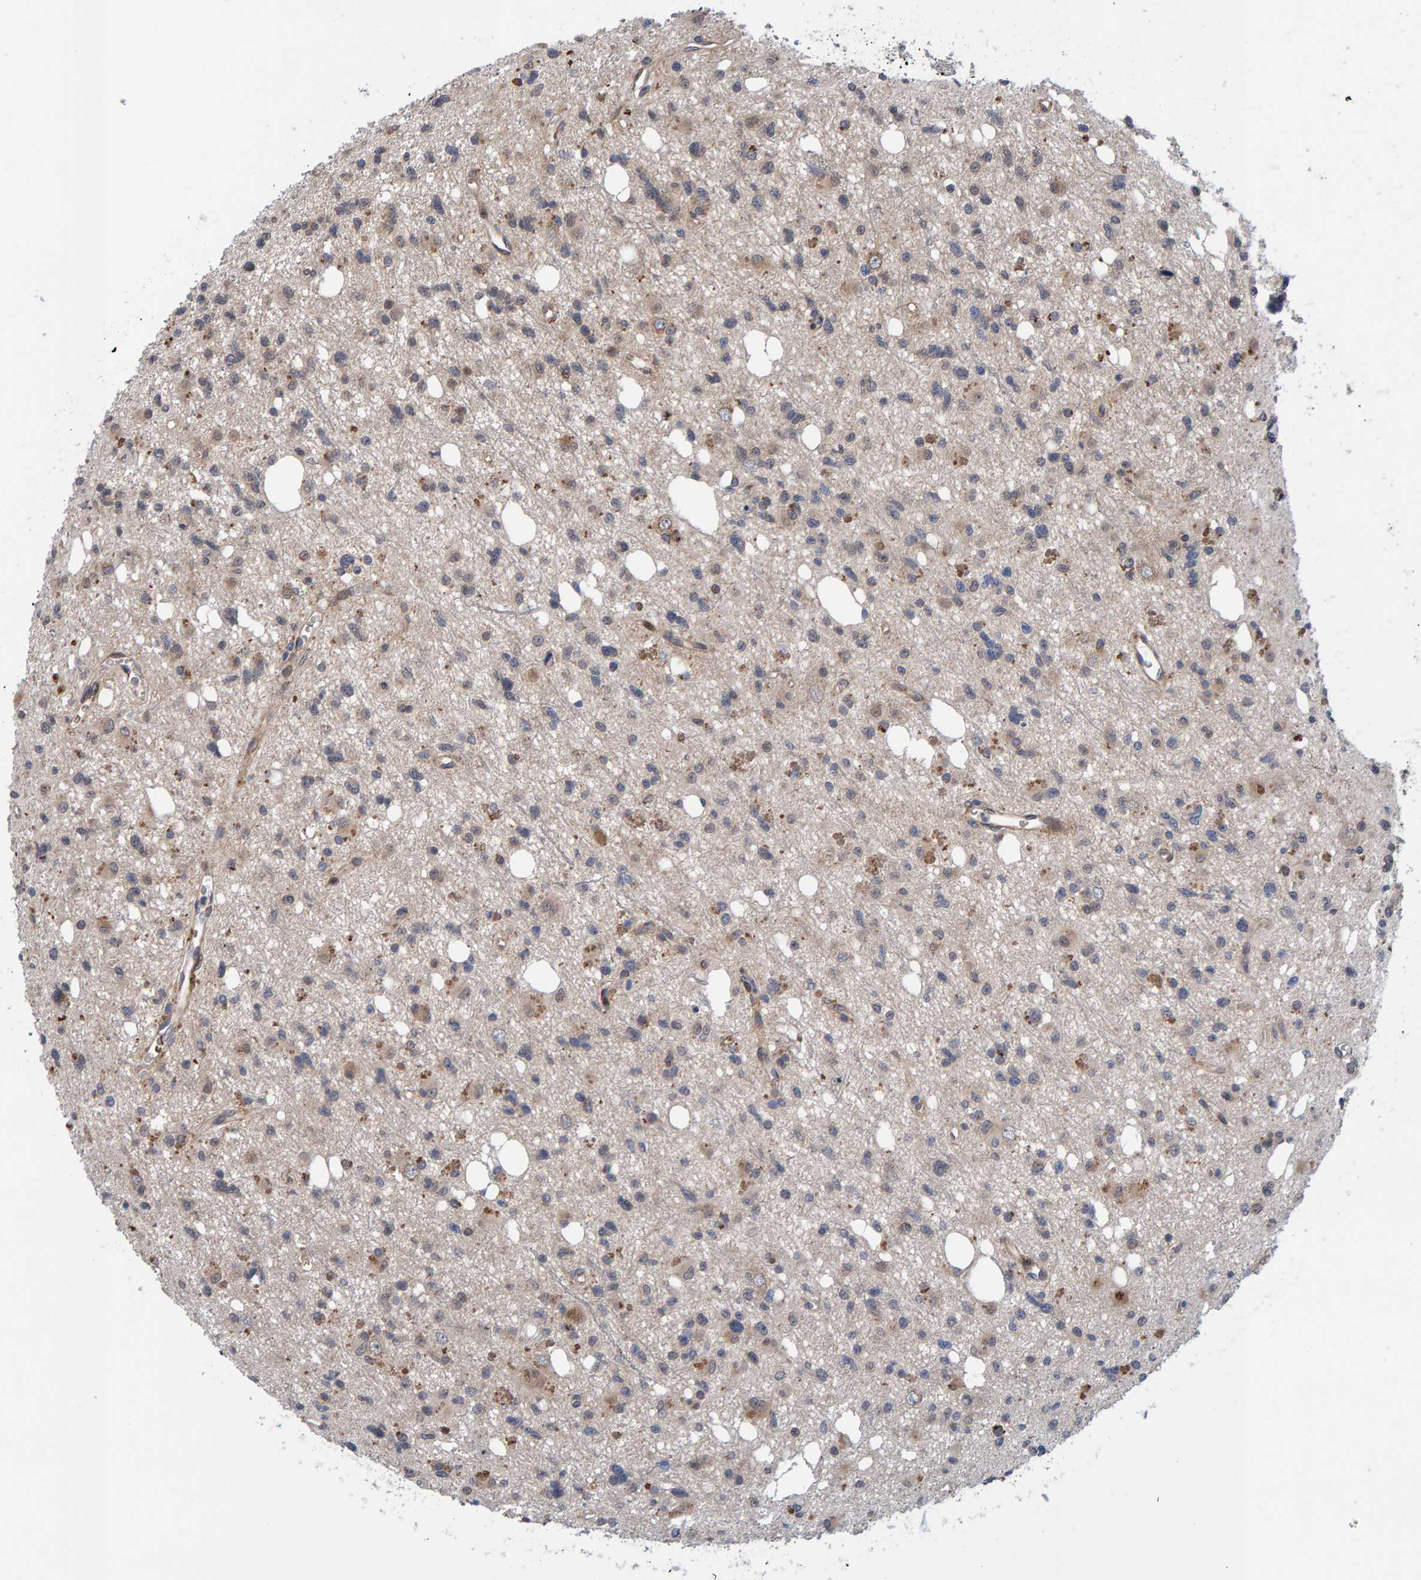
{"staining": {"intensity": "weak", "quantity": "<25%", "location": "cytoplasmic/membranous"}, "tissue": "glioma", "cell_type": "Tumor cells", "image_type": "cancer", "snomed": [{"axis": "morphology", "description": "Glioma, malignant, High grade"}, {"axis": "topography", "description": "Brain"}], "caption": "Immunohistochemistry image of neoplastic tissue: glioma stained with DAB (3,3'-diaminobenzidine) exhibits no significant protein staining in tumor cells. The staining was performed using DAB (3,3'-diaminobenzidine) to visualize the protein expression in brown, while the nuclei were stained in blue with hematoxylin (Magnification: 20x).", "gene": "MFSD6L", "patient": {"sex": "female", "age": 62}}